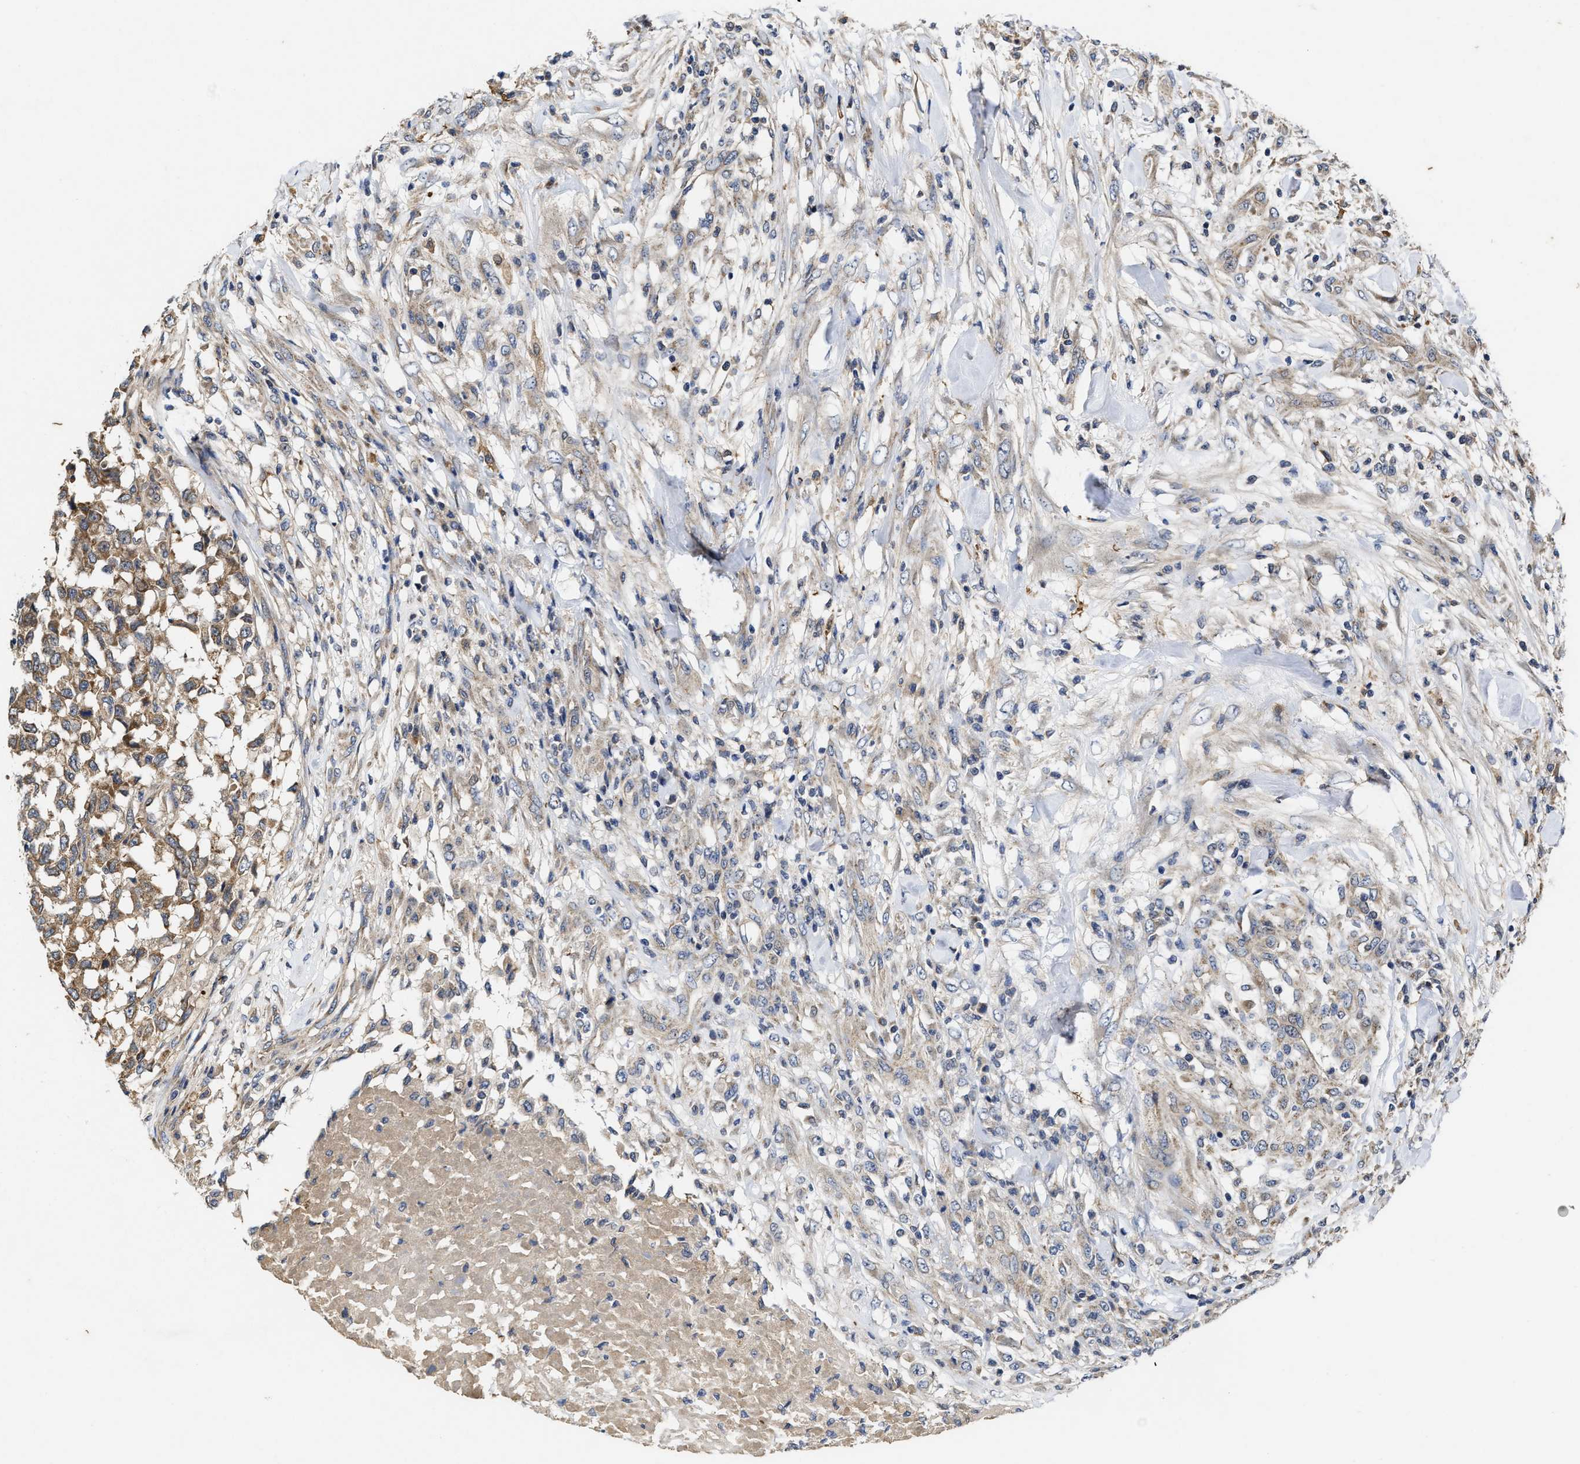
{"staining": {"intensity": "moderate", "quantity": ">75%", "location": "cytoplasmic/membranous"}, "tissue": "testis cancer", "cell_type": "Tumor cells", "image_type": "cancer", "snomed": [{"axis": "morphology", "description": "Seminoma, NOS"}, {"axis": "topography", "description": "Testis"}], "caption": "The photomicrograph exhibits a brown stain indicating the presence of a protein in the cytoplasmic/membranous of tumor cells in testis seminoma. (DAB (3,3'-diaminobenzidine) IHC, brown staining for protein, blue staining for nuclei).", "gene": "EFNA4", "patient": {"sex": "male", "age": 59}}